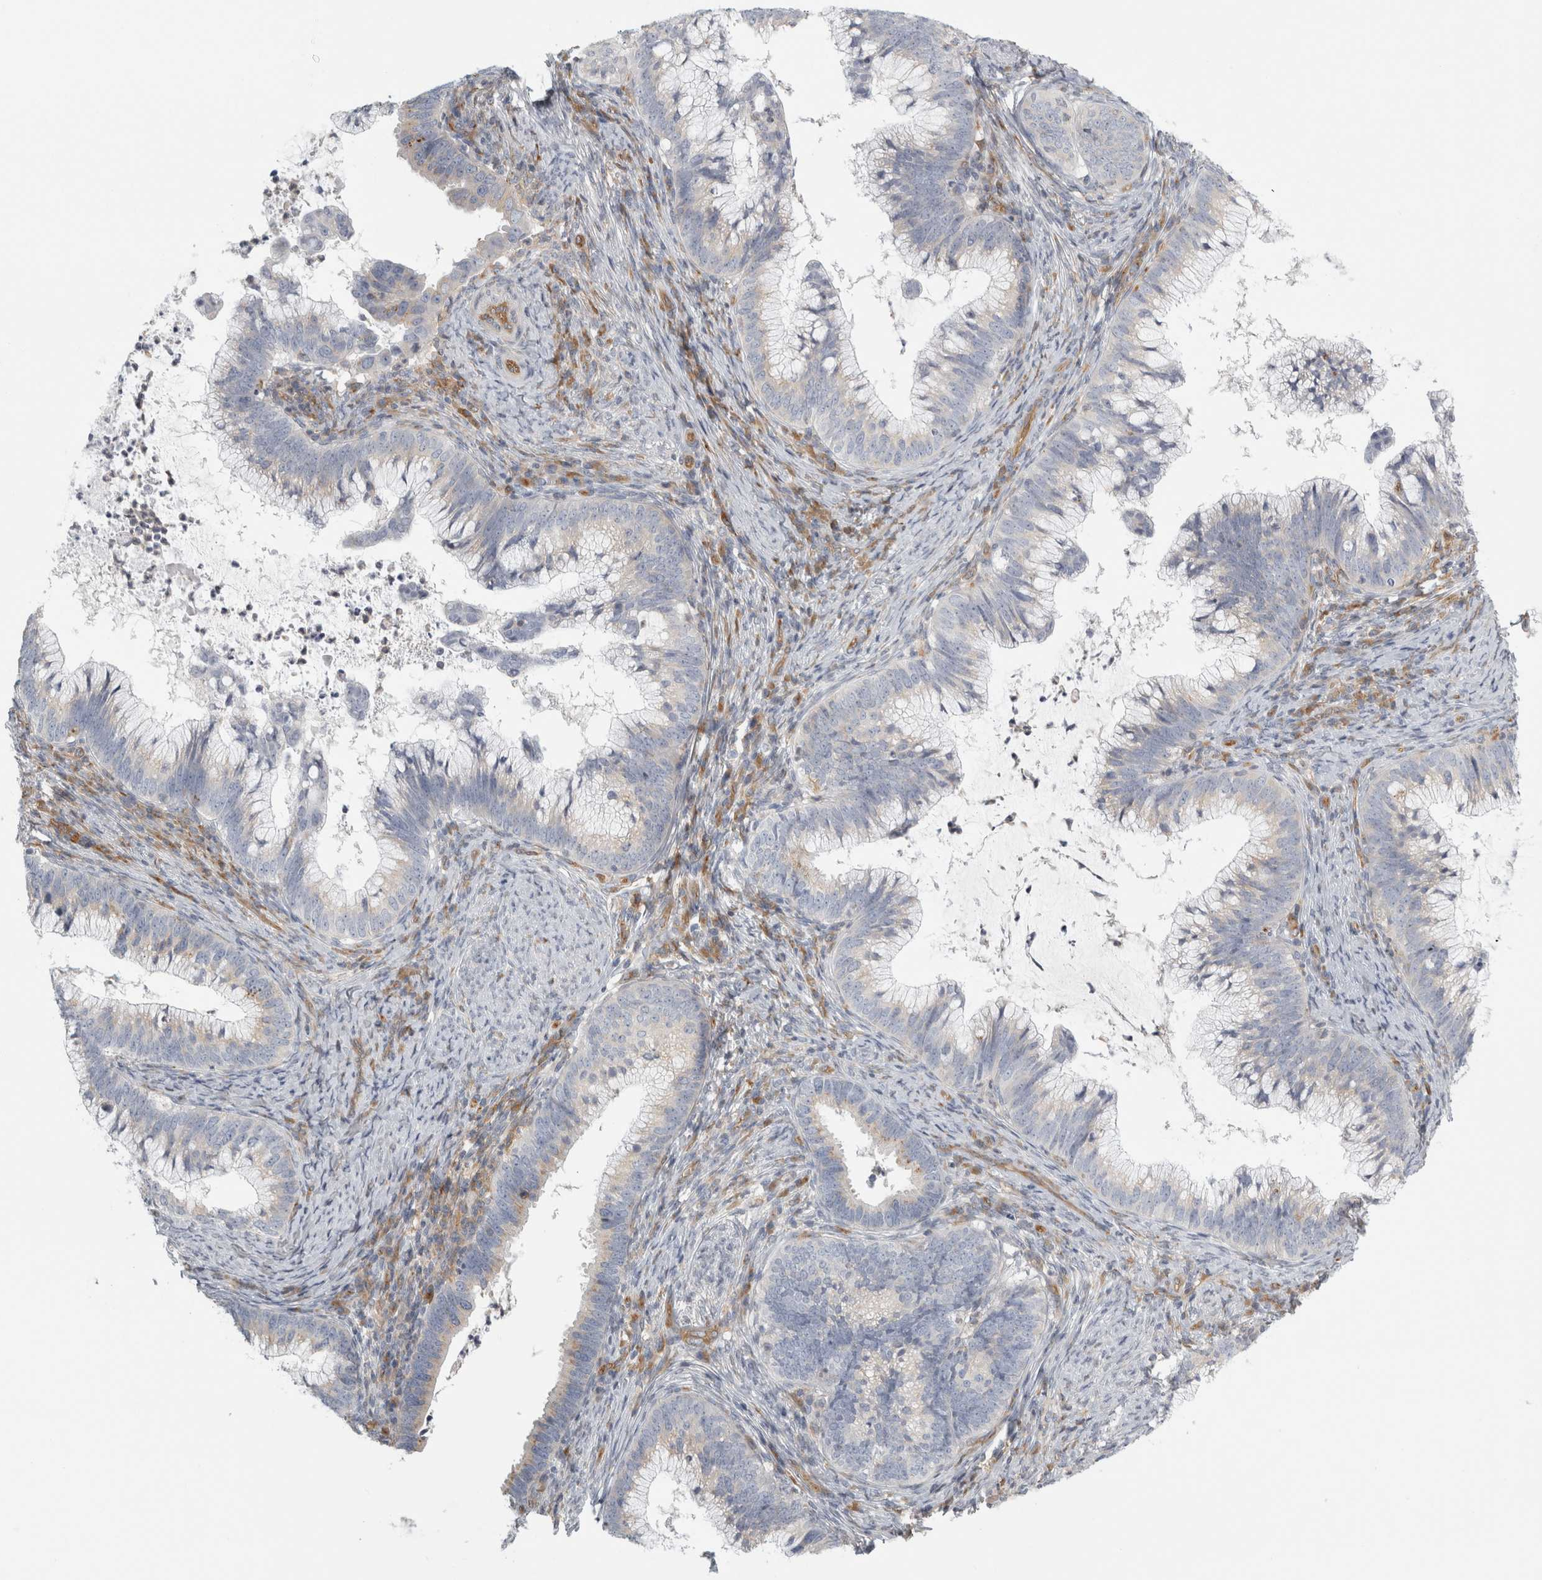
{"staining": {"intensity": "negative", "quantity": "none", "location": "none"}, "tissue": "cervical cancer", "cell_type": "Tumor cells", "image_type": "cancer", "snomed": [{"axis": "morphology", "description": "Adenocarcinoma, NOS"}, {"axis": "topography", "description": "Cervix"}], "caption": "This is an IHC photomicrograph of human cervical cancer. There is no expression in tumor cells.", "gene": "PEX6", "patient": {"sex": "female", "age": 36}}